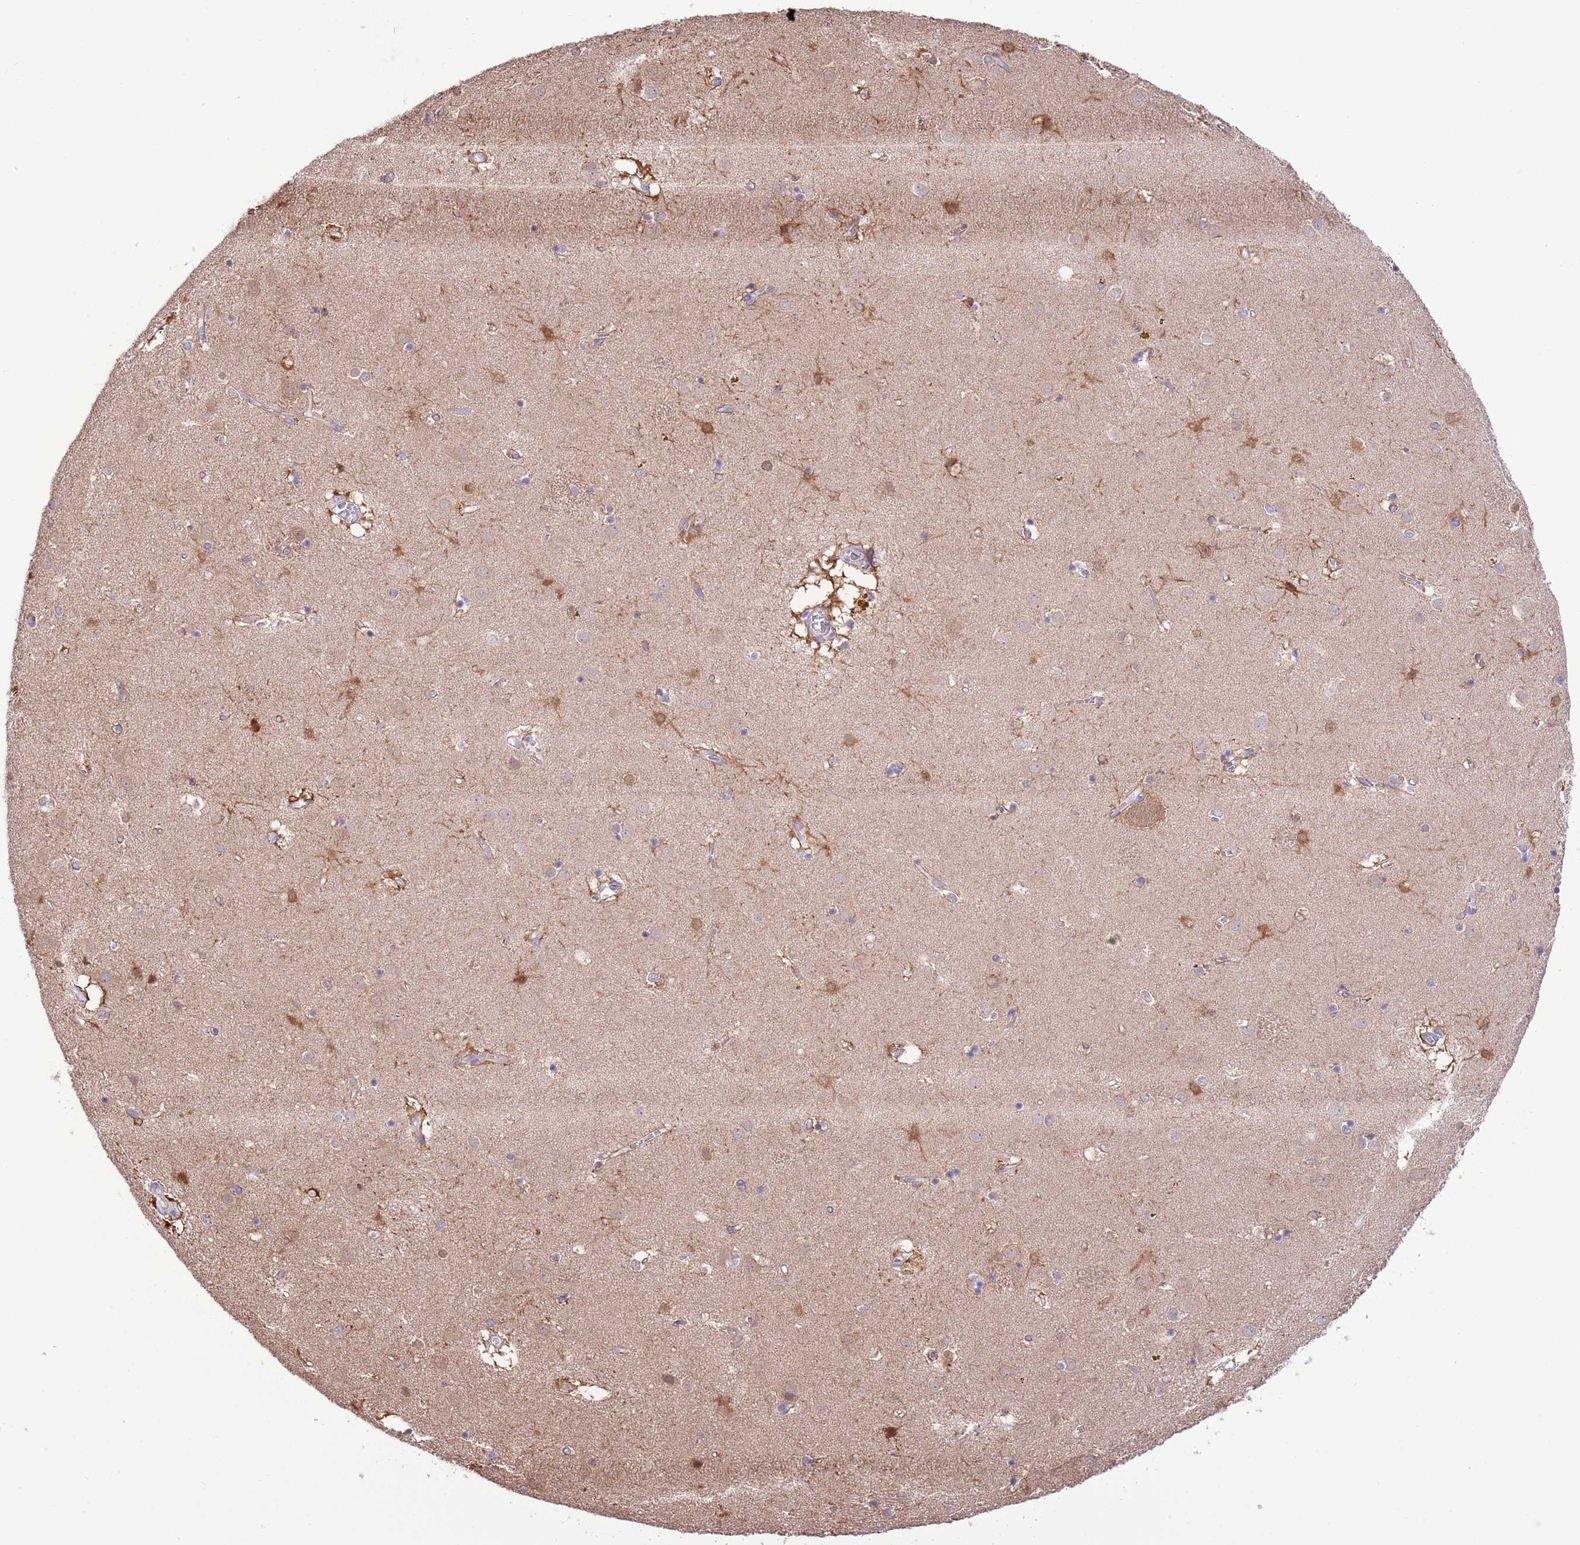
{"staining": {"intensity": "moderate", "quantity": "<25%", "location": "cytoplasmic/membranous"}, "tissue": "caudate", "cell_type": "Glial cells", "image_type": "normal", "snomed": [{"axis": "morphology", "description": "Normal tissue, NOS"}, {"axis": "topography", "description": "Lateral ventricle wall"}], "caption": "Protein expression by immunohistochemistry (IHC) exhibits moderate cytoplasmic/membranous expression in approximately <25% of glial cells in benign caudate.", "gene": "PRR32", "patient": {"sex": "male", "age": 70}}